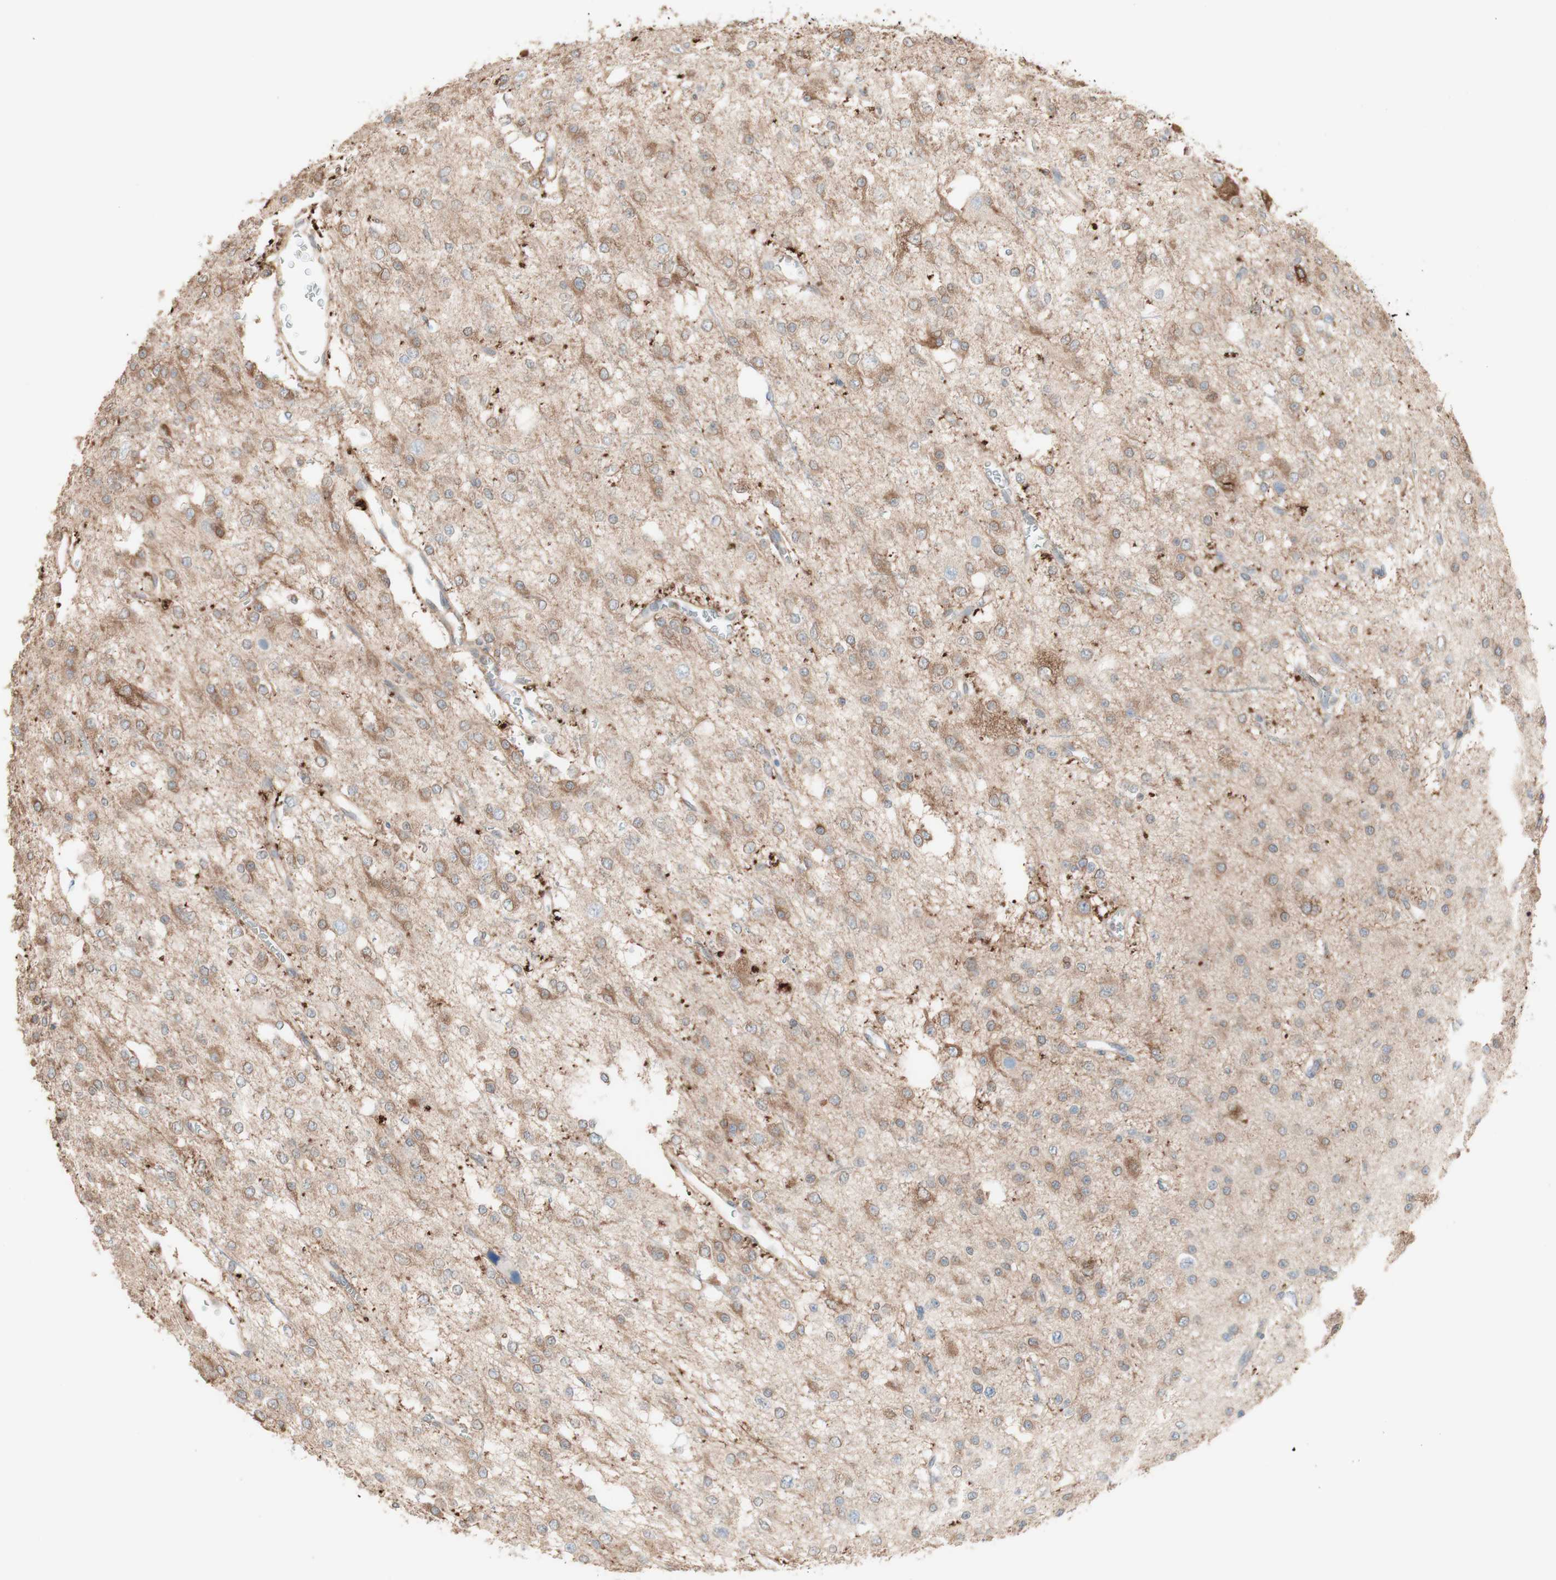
{"staining": {"intensity": "weak", "quantity": ">75%", "location": "cytoplasmic/membranous"}, "tissue": "glioma", "cell_type": "Tumor cells", "image_type": "cancer", "snomed": [{"axis": "morphology", "description": "Glioma, malignant, Low grade"}, {"axis": "topography", "description": "Brain"}], "caption": "Glioma was stained to show a protein in brown. There is low levels of weak cytoplasmic/membranous staining in about >75% of tumor cells.", "gene": "COMT", "patient": {"sex": "male", "age": 38}}